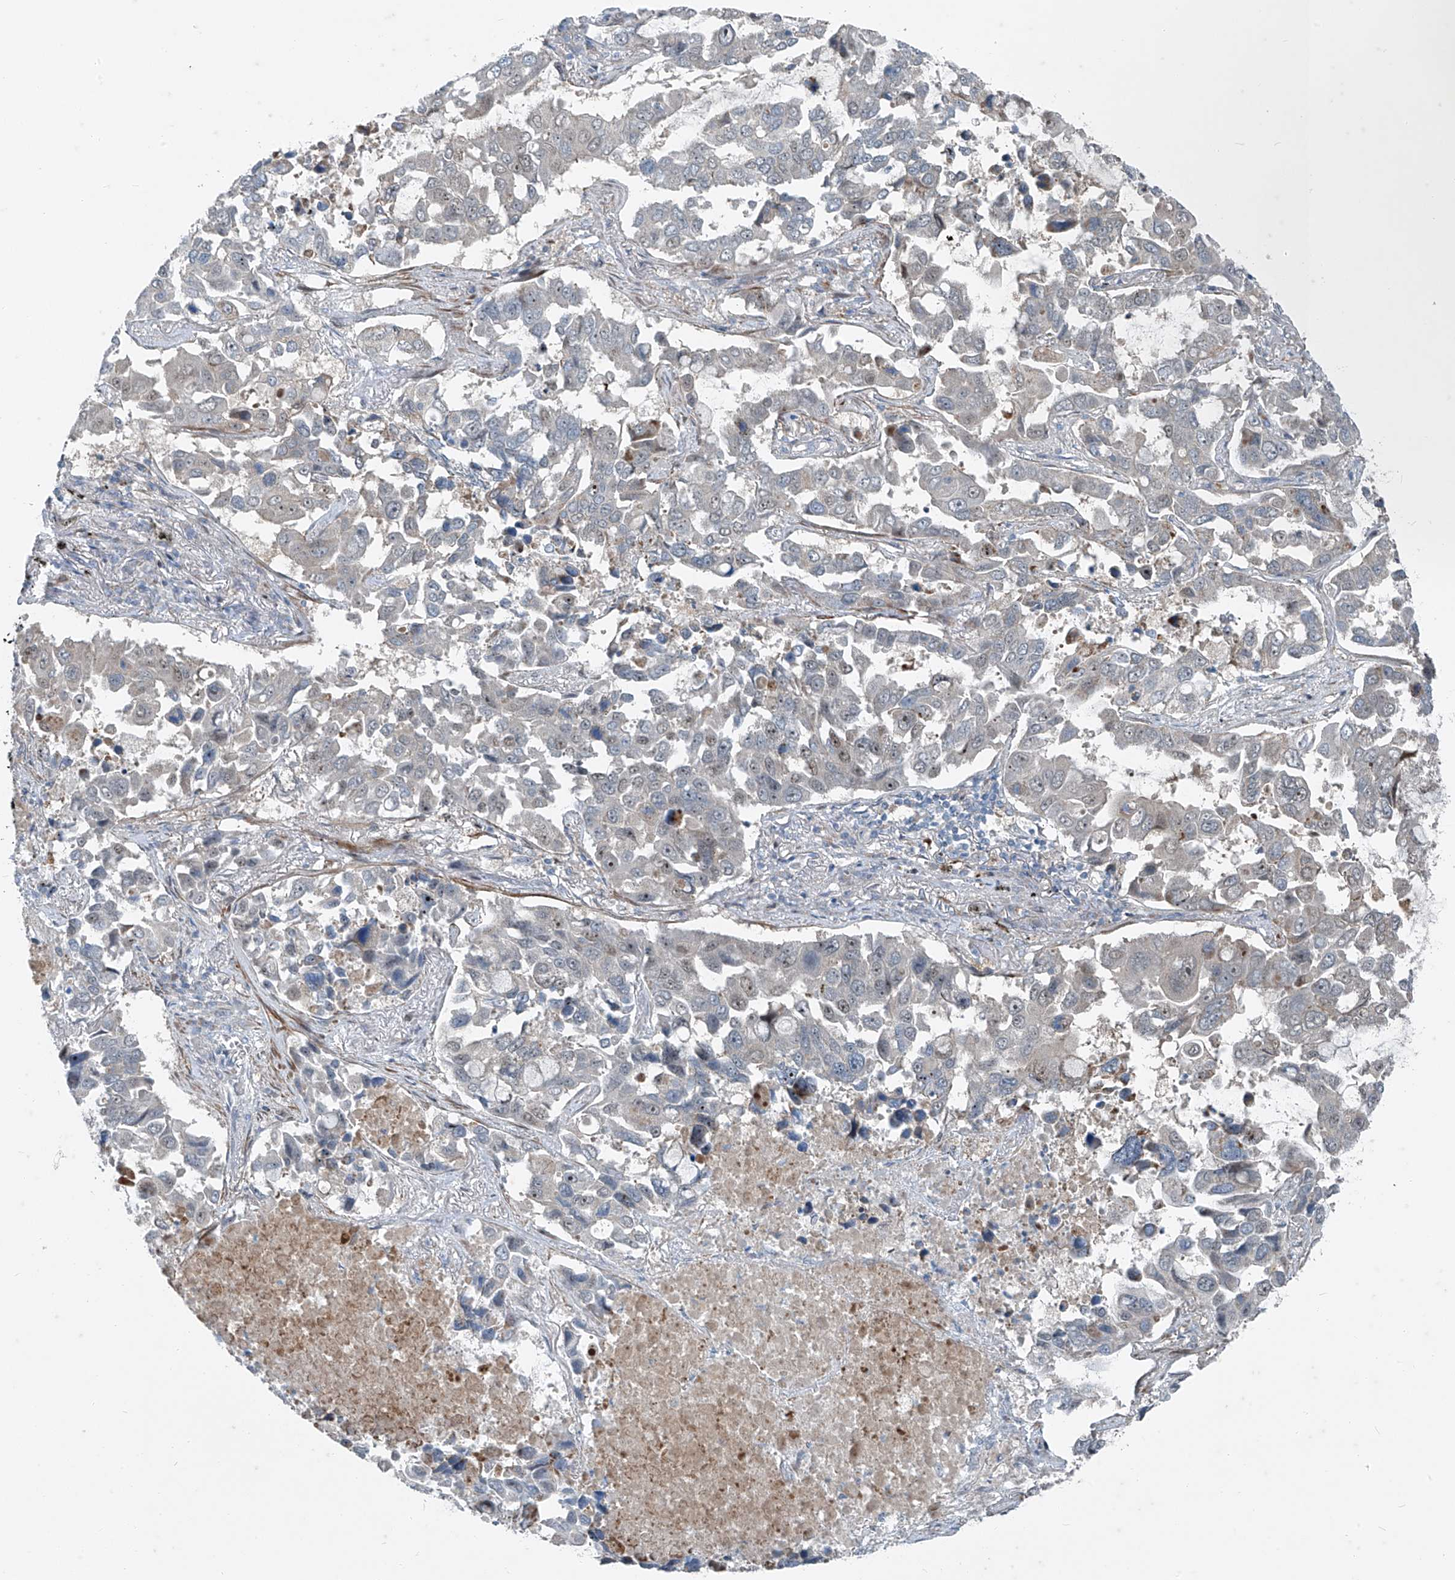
{"staining": {"intensity": "weak", "quantity": "<25%", "location": "nuclear"}, "tissue": "lung cancer", "cell_type": "Tumor cells", "image_type": "cancer", "snomed": [{"axis": "morphology", "description": "Adenocarcinoma, NOS"}, {"axis": "topography", "description": "Lung"}], "caption": "Protein analysis of adenocarcinoma (lung) demonstrates no significant positivity in tumor cells. (IHC, brightfield microscopy, high magnification).", "gene": "PPCS", "patient": {"sex": "male", "age": 64}}